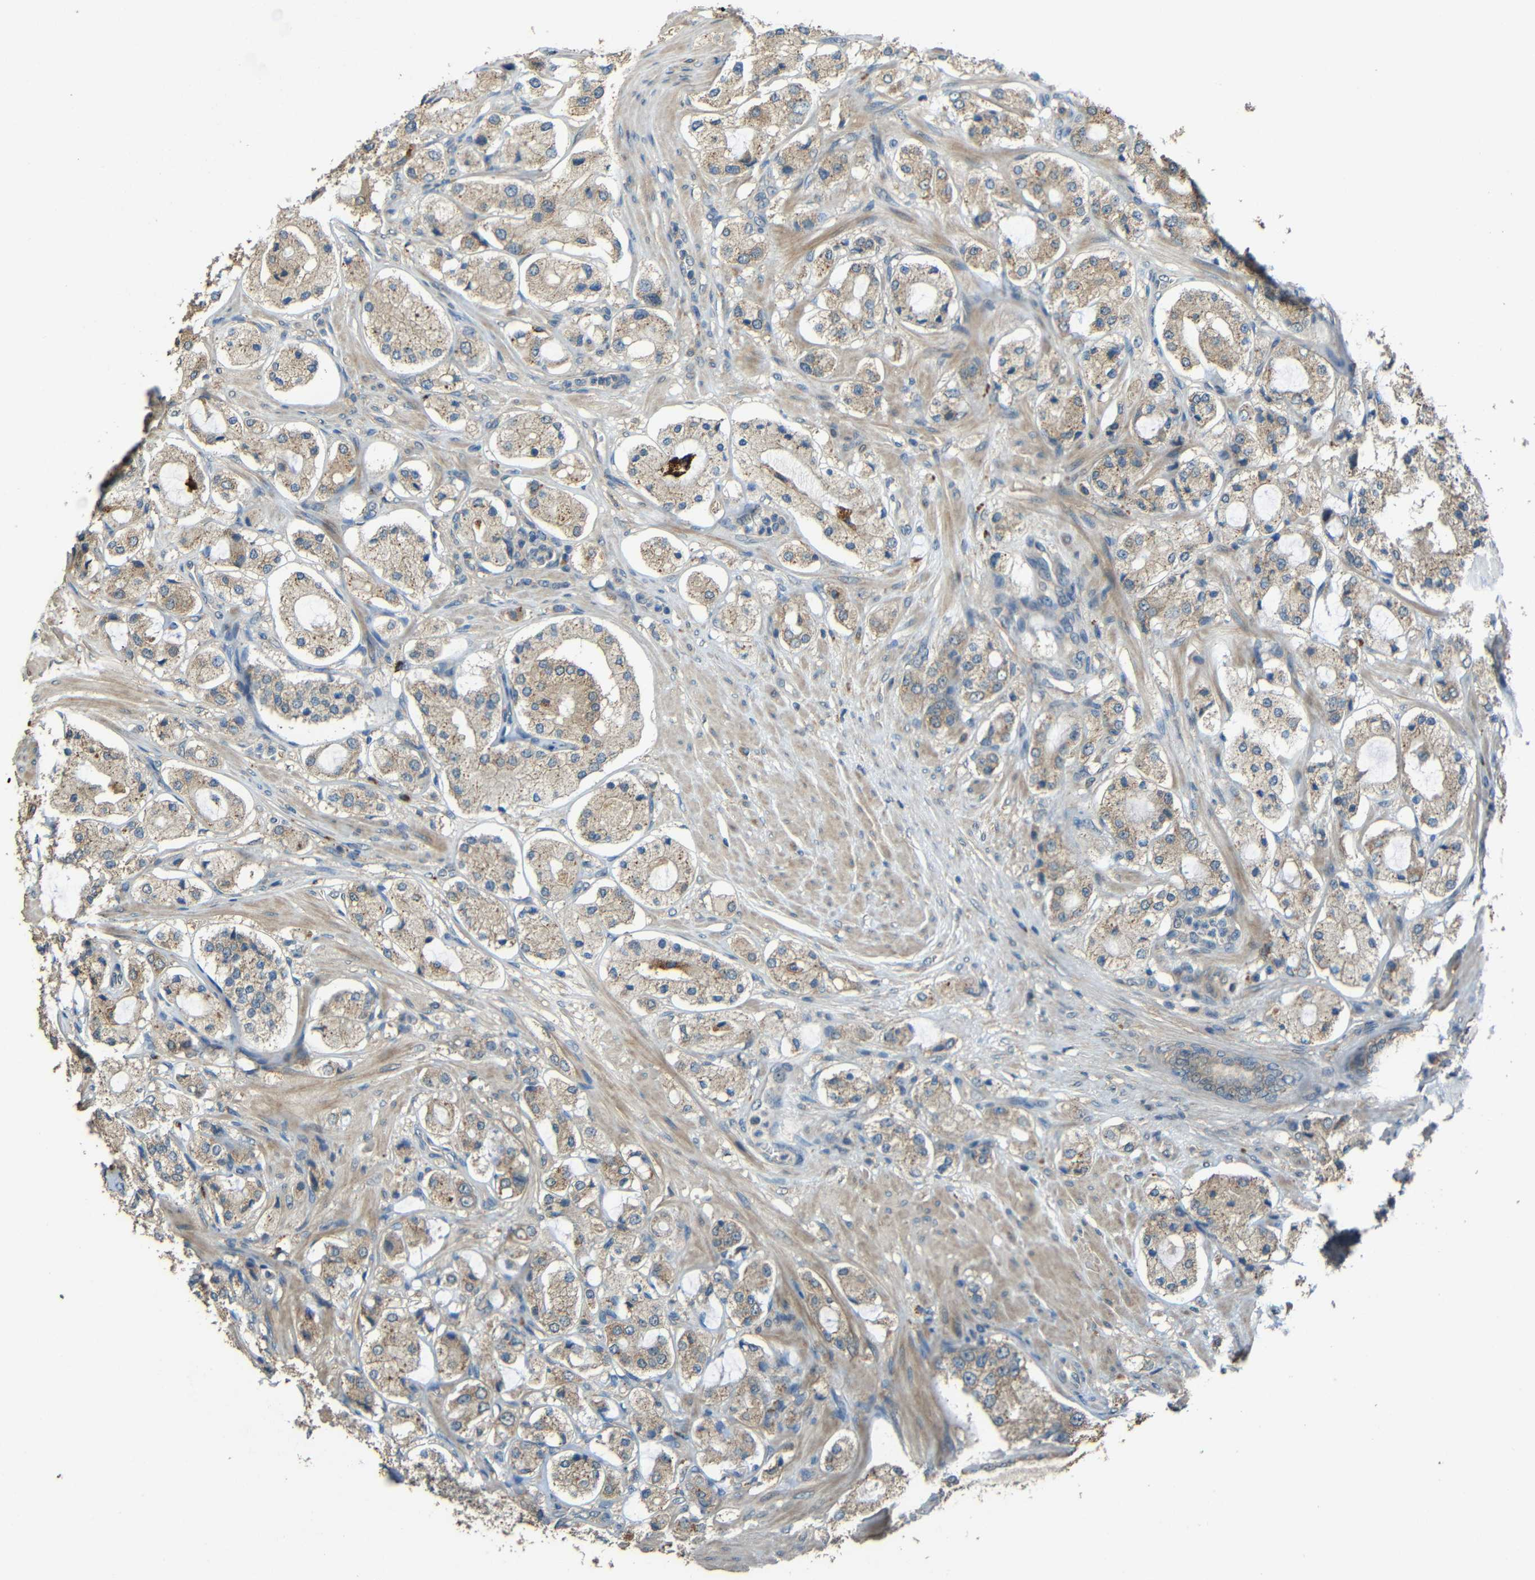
{"staining": {"intensity": "weak", "quantity": ">75%", "location": "cytoplasmic/membranous"}, "tissue": "prostate cancer", "cell_type": "Tumor cells", "image_type": "cancer", "snomed": [{"axis": "morphology", "description": "Adenocarcinoma, High grade"}, {"axis": "topography", "description": "Prostate"}], "caption": "An IHC histopathology image of neoplastic tissue is shown. Protein staining in brown shows weak cytoplasmic/membranous positivity in prostate cancer within tumor cells.", "gene": "ACACA", "patient": {"sex": "male", "age": 65}}